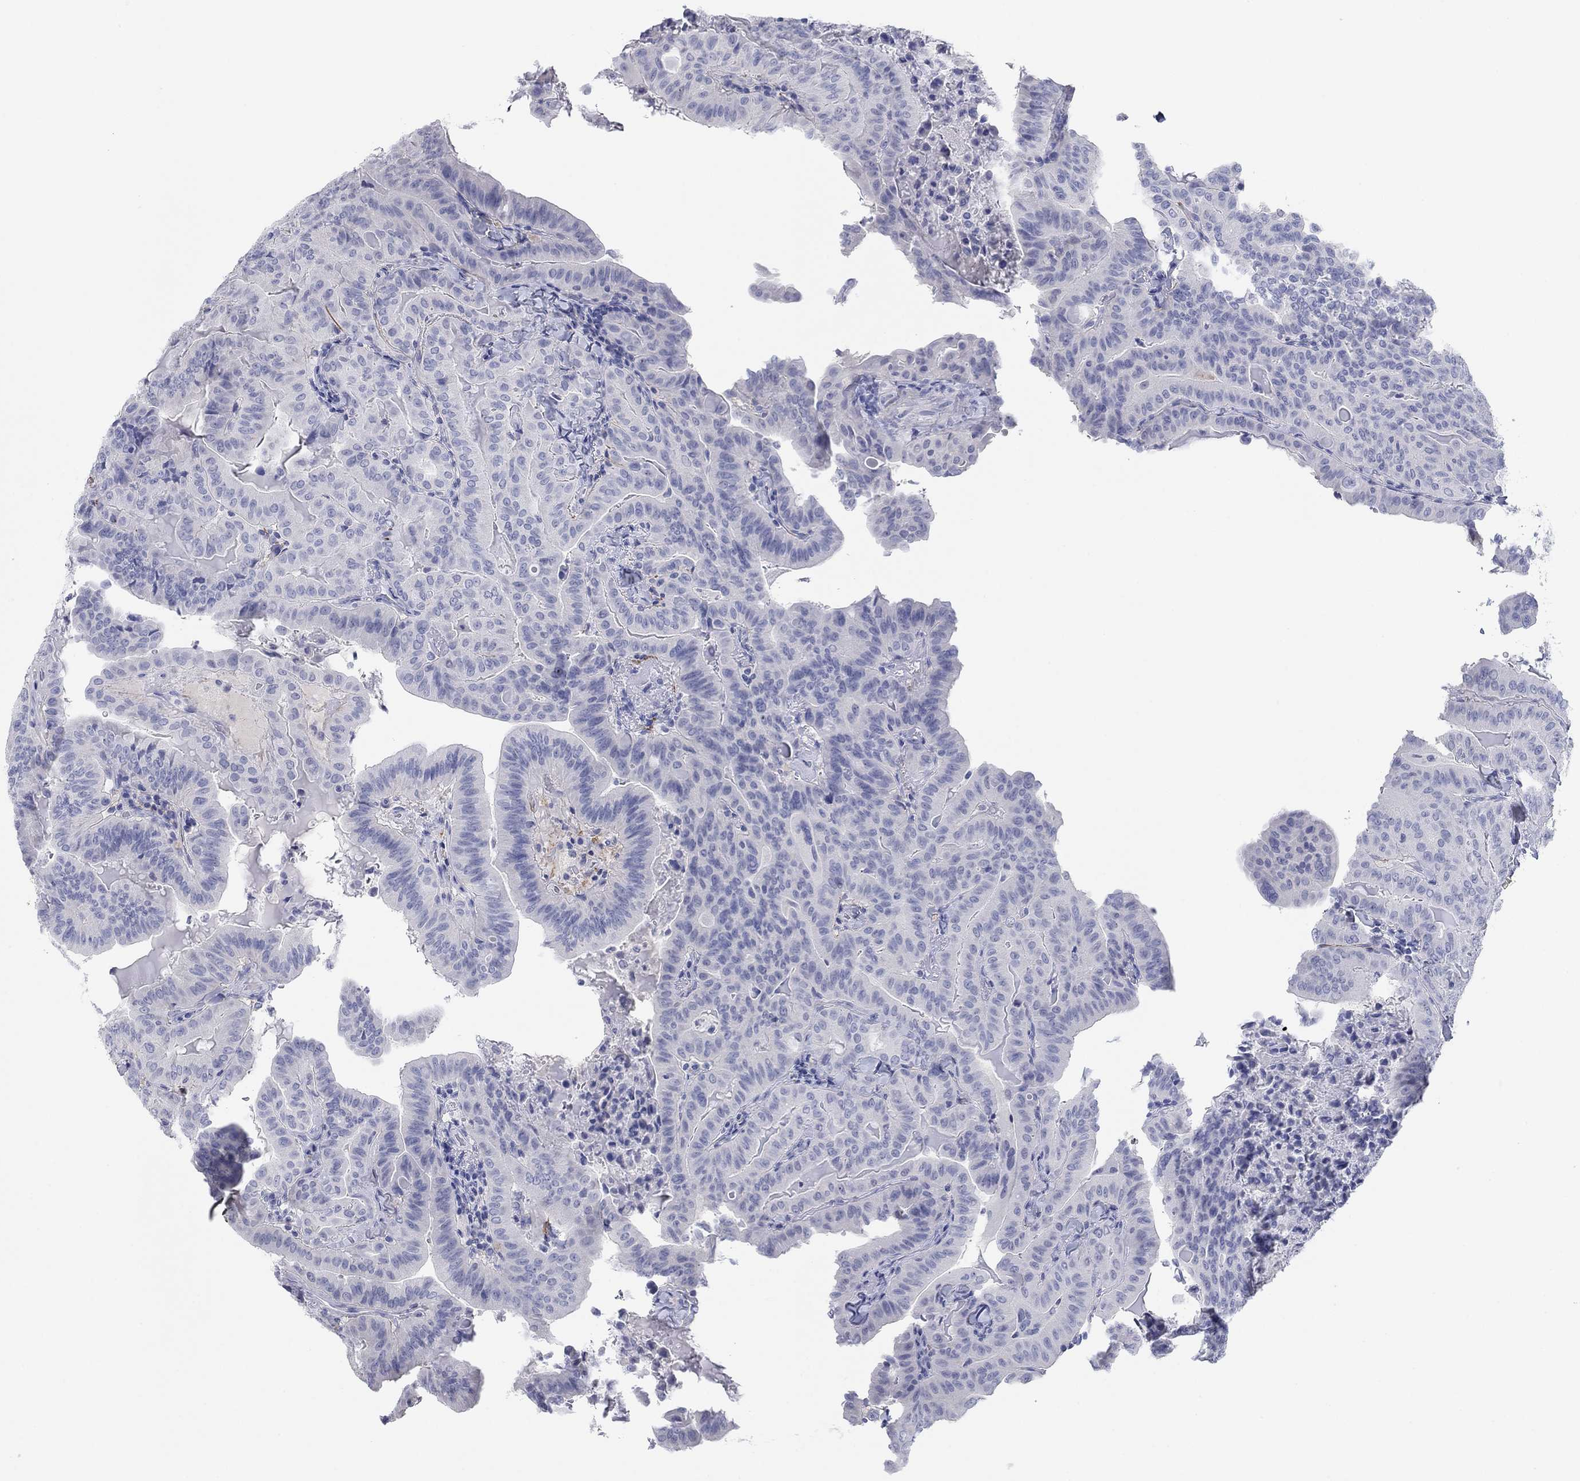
{"staining": {"intensity": "negative", "quantity": "none", "location": "none"}, "tissue": "thyroid cancer", "cell_type": "Tumor cells", "image_type": "cancer", "snomed": [{"axis": "morphology", "description": "Papillary adenocarcinoma, NOS"}, {"axis": "topography", "description": "Thyroid gland"}], "caption": "Tumor cells show no significant protein positivity in thyroid cancer (papillary adenocarcinoma). Brightfield microscopy of immunohistochemistry (IHC) stained with DAB (brown) and hematoxylin (blue), captured at high magnification.", "gene": "PDYN", "patient": {"sex": "female", "age": 68}}